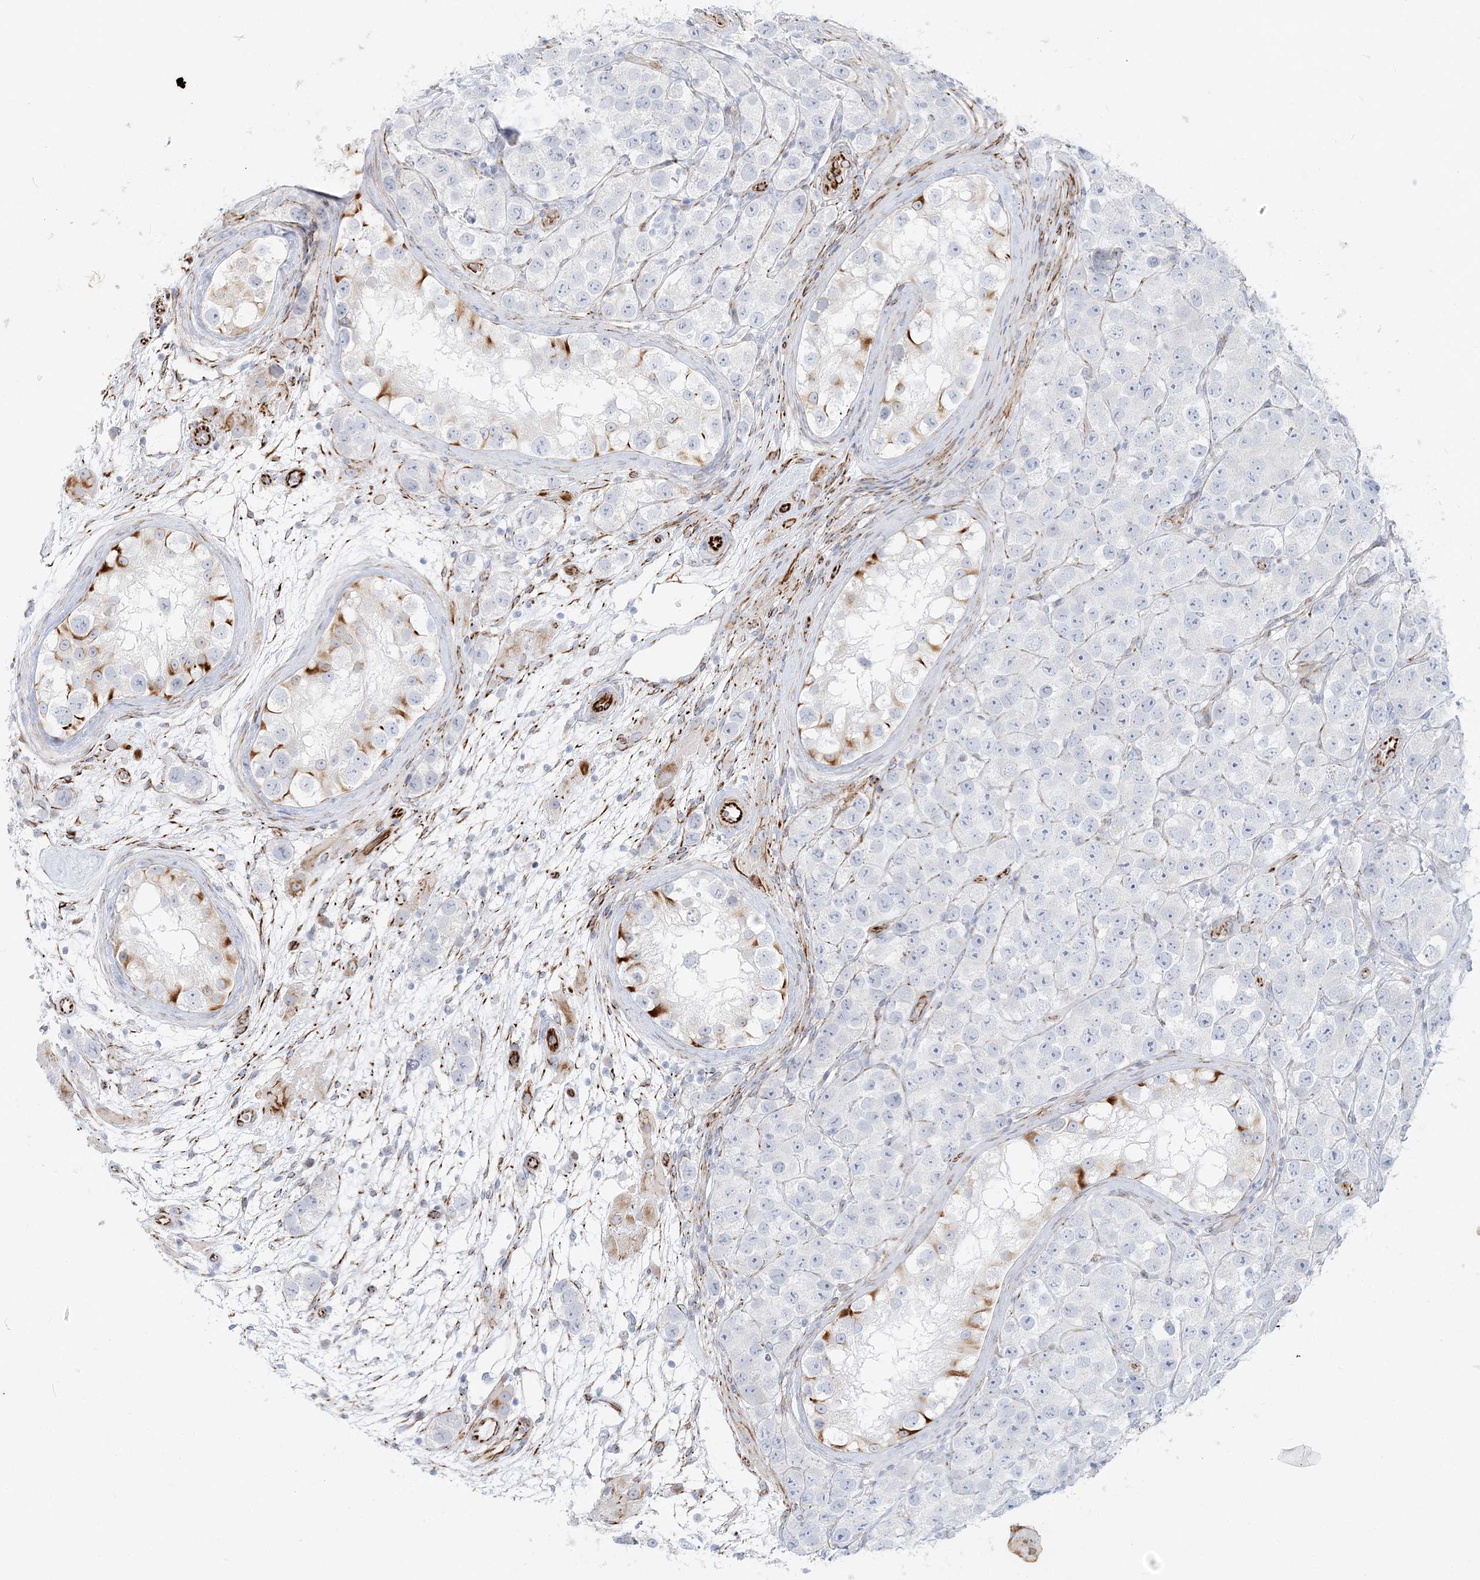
{"staining": {"intensity": "negative", "quantity": "none", "location": "none"}, "tissue": "testis cancer", "cell_type": "Tumor cells", "image_type": "cancer", "snomed": [{"axis": "morphology", "description": "Seminoma, NOS"}, {"axis": "topography", "description": "Testis"}], "caption": "Photomicrograph shows no protein positivity in tumor cells of testis seminoma tissue. The staining was performed using DAB (3,3'-diaminobenzidine) to visualize the protein expression in brown, while the nuclei were stained in blue with hematoxylin (Magnification: 20x).", "gene": "PPIL6", "patient": {"sex": "male", "age": 28}}